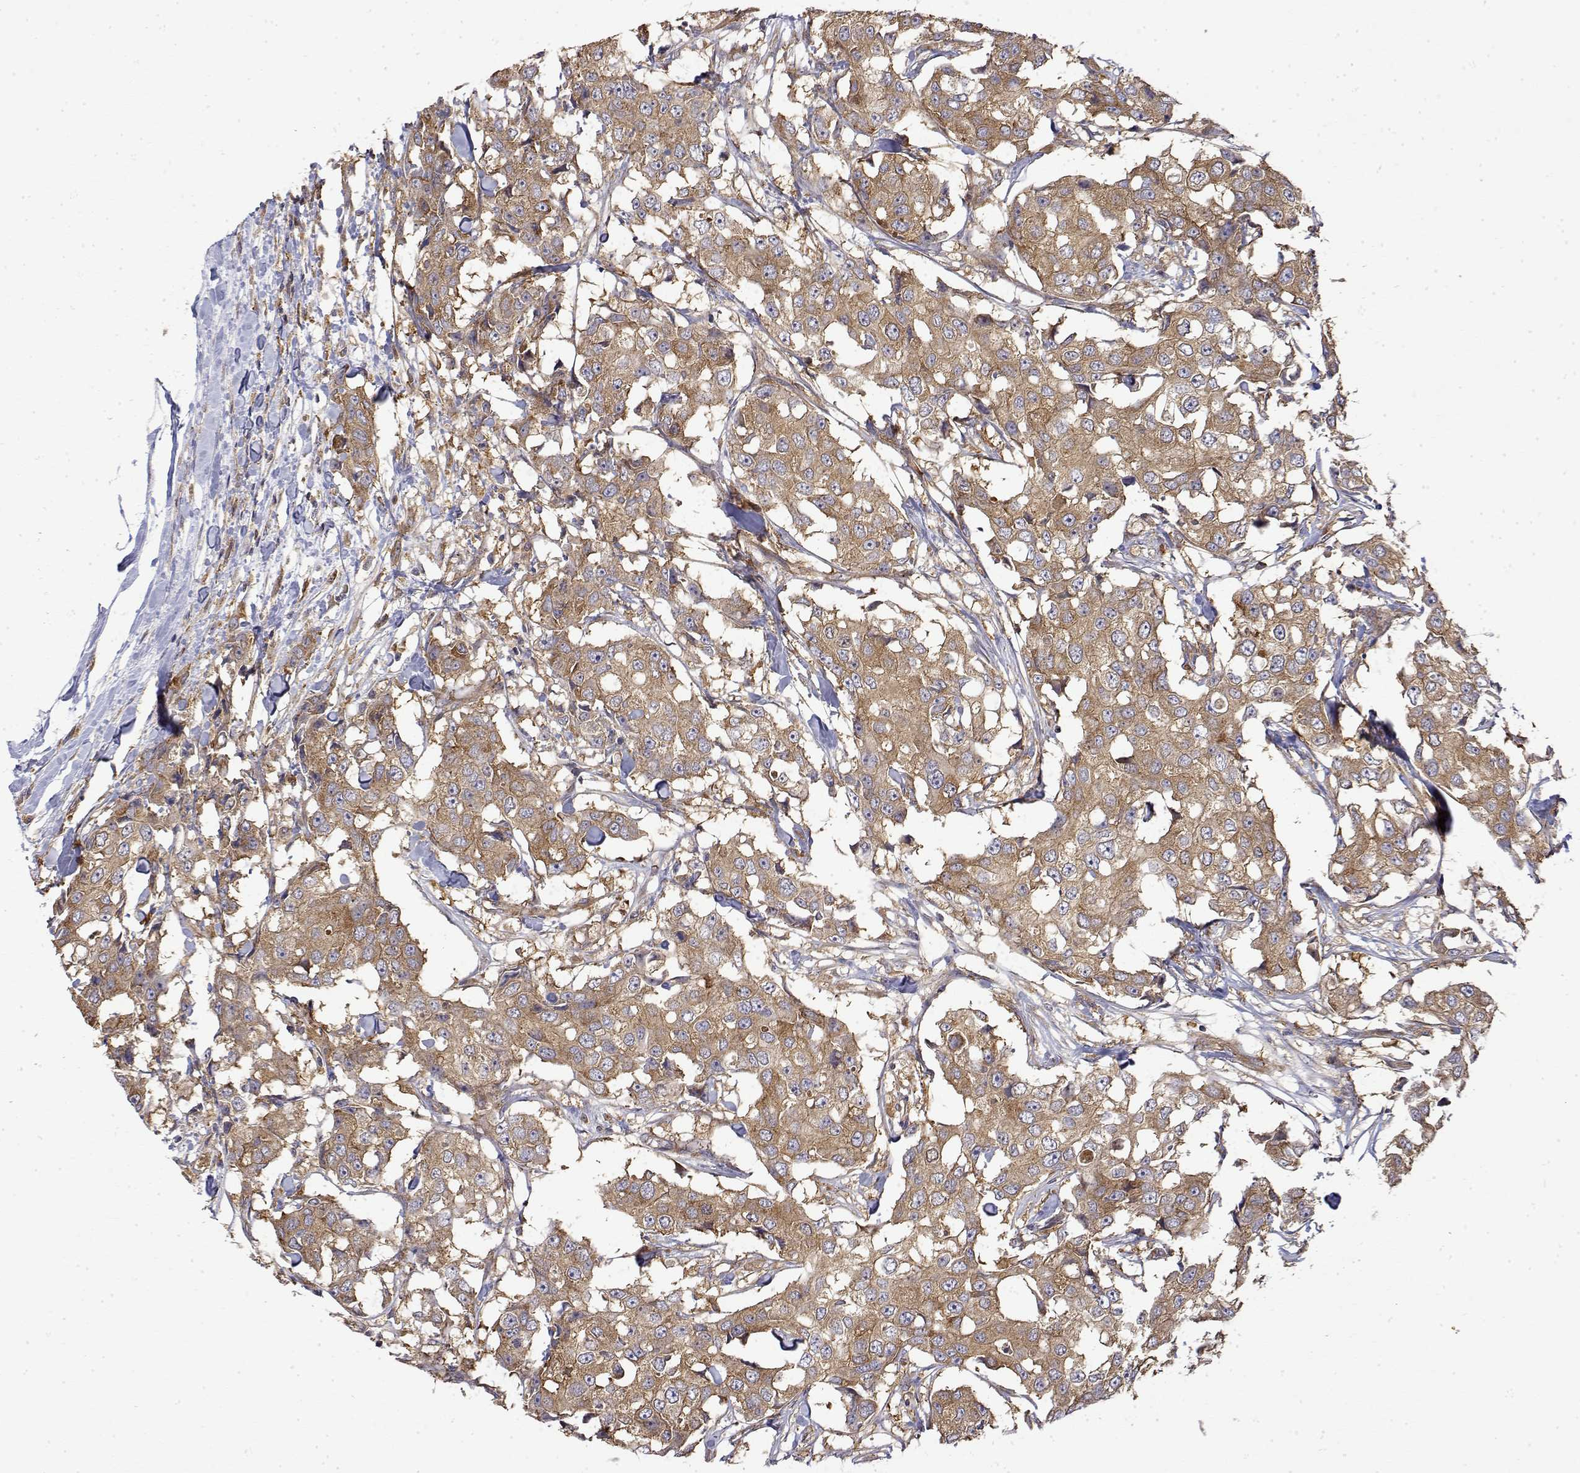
{"staining": {"intensity": "moderate", "quantity": ">75%", "location": "cytoplasmic/membranous"}, "tissue": "breast cancer", "cell_type": "Tumor cells", "image_type": "cancer", "snomed": [{"axis": "morphology", "description": "Duct carcinoma"}, {"axis": "topography", "description": "Breast"}], "caption": "A photomicrograph of human breast cancer stained for a protein shows moderate cytoplasmic/membranous brown staining in tumor cells.", "gene": "PACSIN2", "patient": {"sex": "female", "age": 27}}